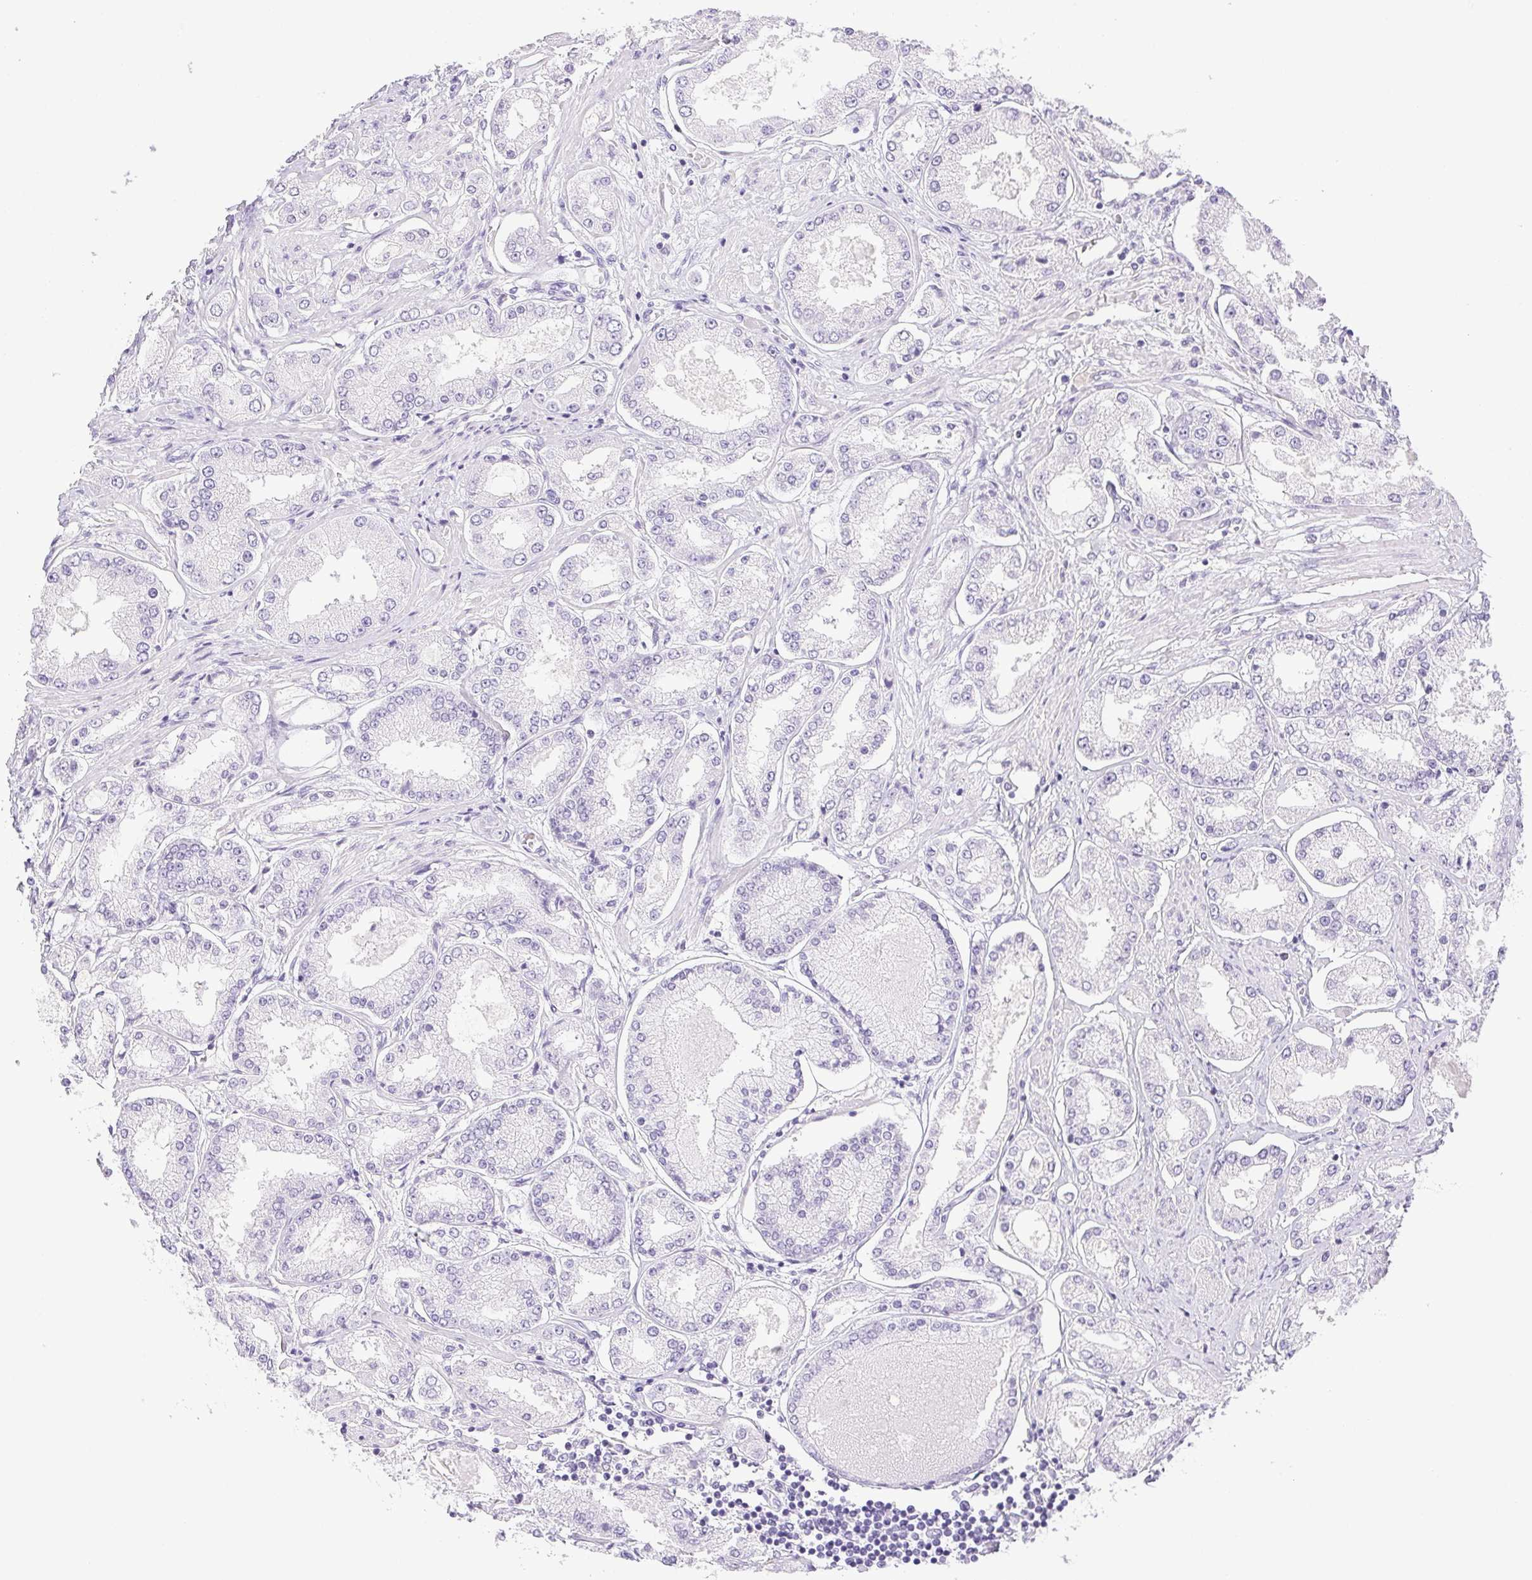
{"staining": {"intensity": "negative", "quantity": "none", "location": "none"}, "tissue": "prostate cancer", "cell_type": "Tumor cells", "image_type": "cancer", "snomed": [{"axis": "morphology", "description": "Adenocarcinoma, High grade"}, {"axis": "topography", "description": "Prostate"}], "caption": "This is an immunohistochemistry micrograph of adenocarcinoma (high-grade) (prostate). There is no positivity in tumor cells.", "gene": "HLA-G", "patient": {"sex": "male", "age": 69}}